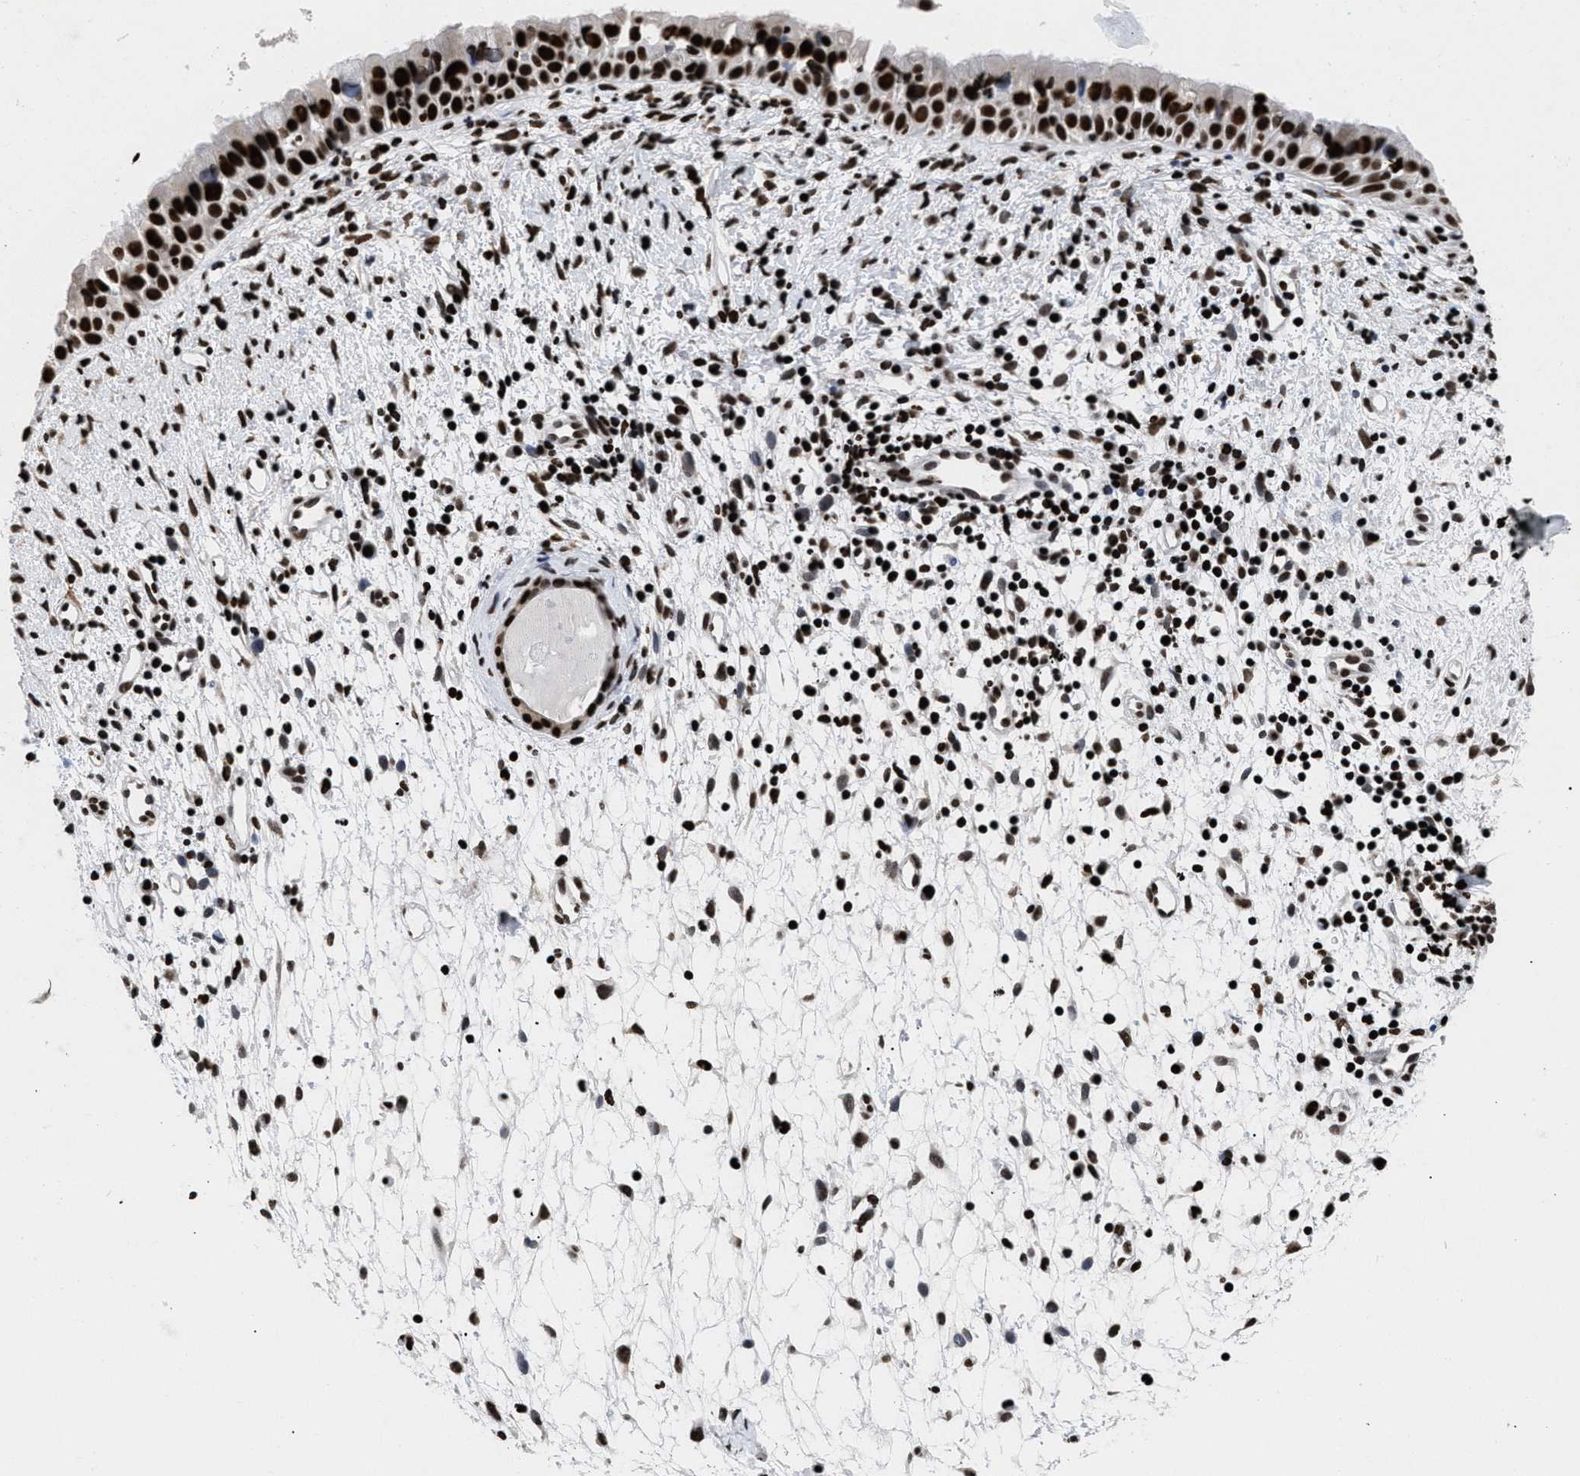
{"staining": {"intensity": "strong", "quantity": ">75%", "location": "nuclear"}, "tissue": "nasopharynx", "cell_type": "Respiratory epithelial cells", "image_type": "normal", "snomed": [{"axis": "morphology", "description": "Normal tissue, NOS"}, {"axis": "topography", "description": "Nasopharynx"}], "caption": "Nasopharynx stained with a protein marker demonstrates strong staining in respiratory epithelial cells.", "gene": "CALHM3", "patient": {"sex": "male", "age": 22}}